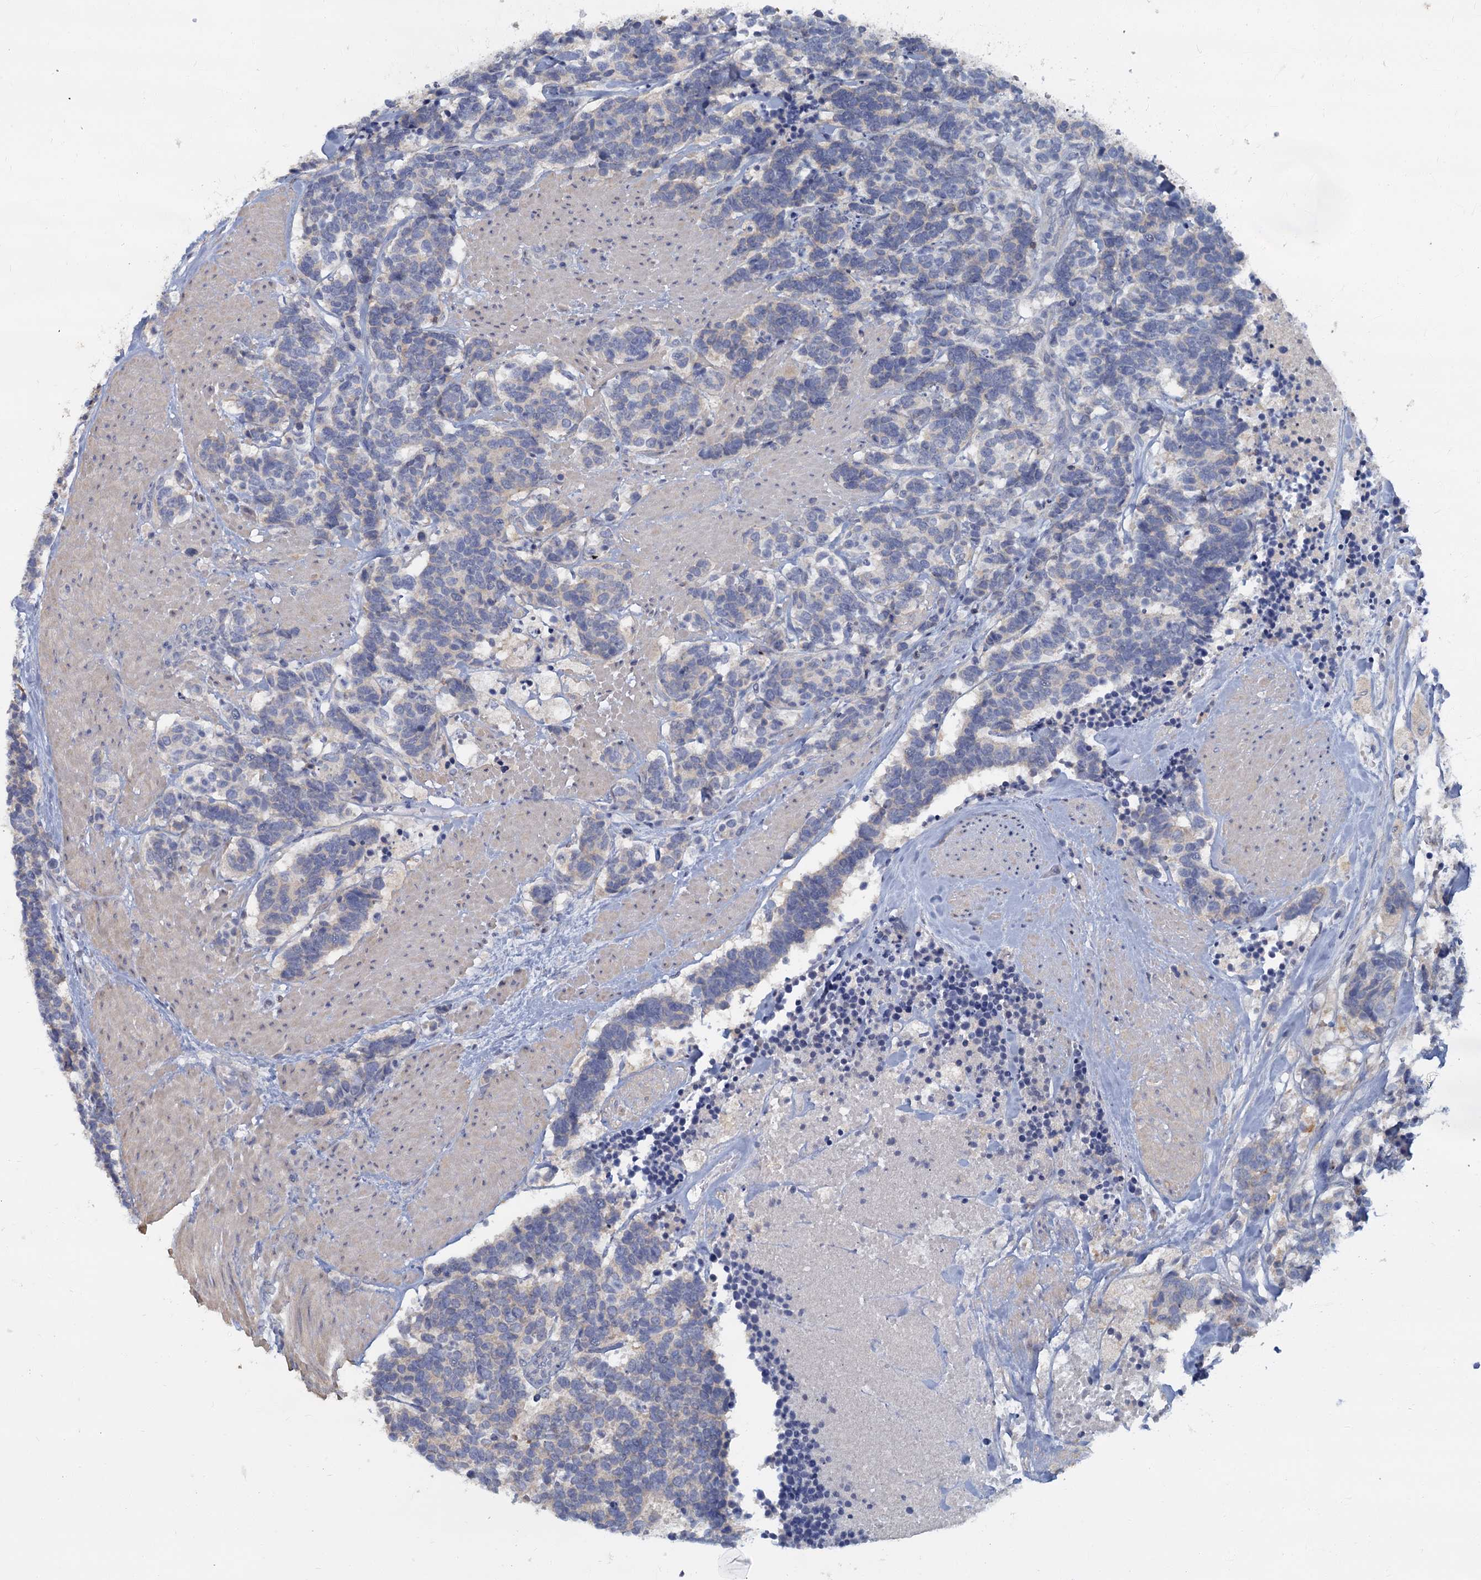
{"staining": {"intensity": "negative", "quantity": "none", "location": "none"}, "tissue": "carcinoid", "cell_type": "Tumor cells", "image_type": "cancer", "snomed": [{"axis": "morphology", "description": "Carcinoma, NOS"}, {"axis": "morphology", "description": "Carcinoid, malignant, NOS"}, {"axis": "topography", "description": "Urinary bladder"}], "caption": "The immunohistochemistry (IHC) image has no significant expression in tumor cells of carcinoma tissue. (DAB immunohistochemistry, high magnification).", "gene": "ACSM3", "patient": {"sex": "male", "age": 57}}